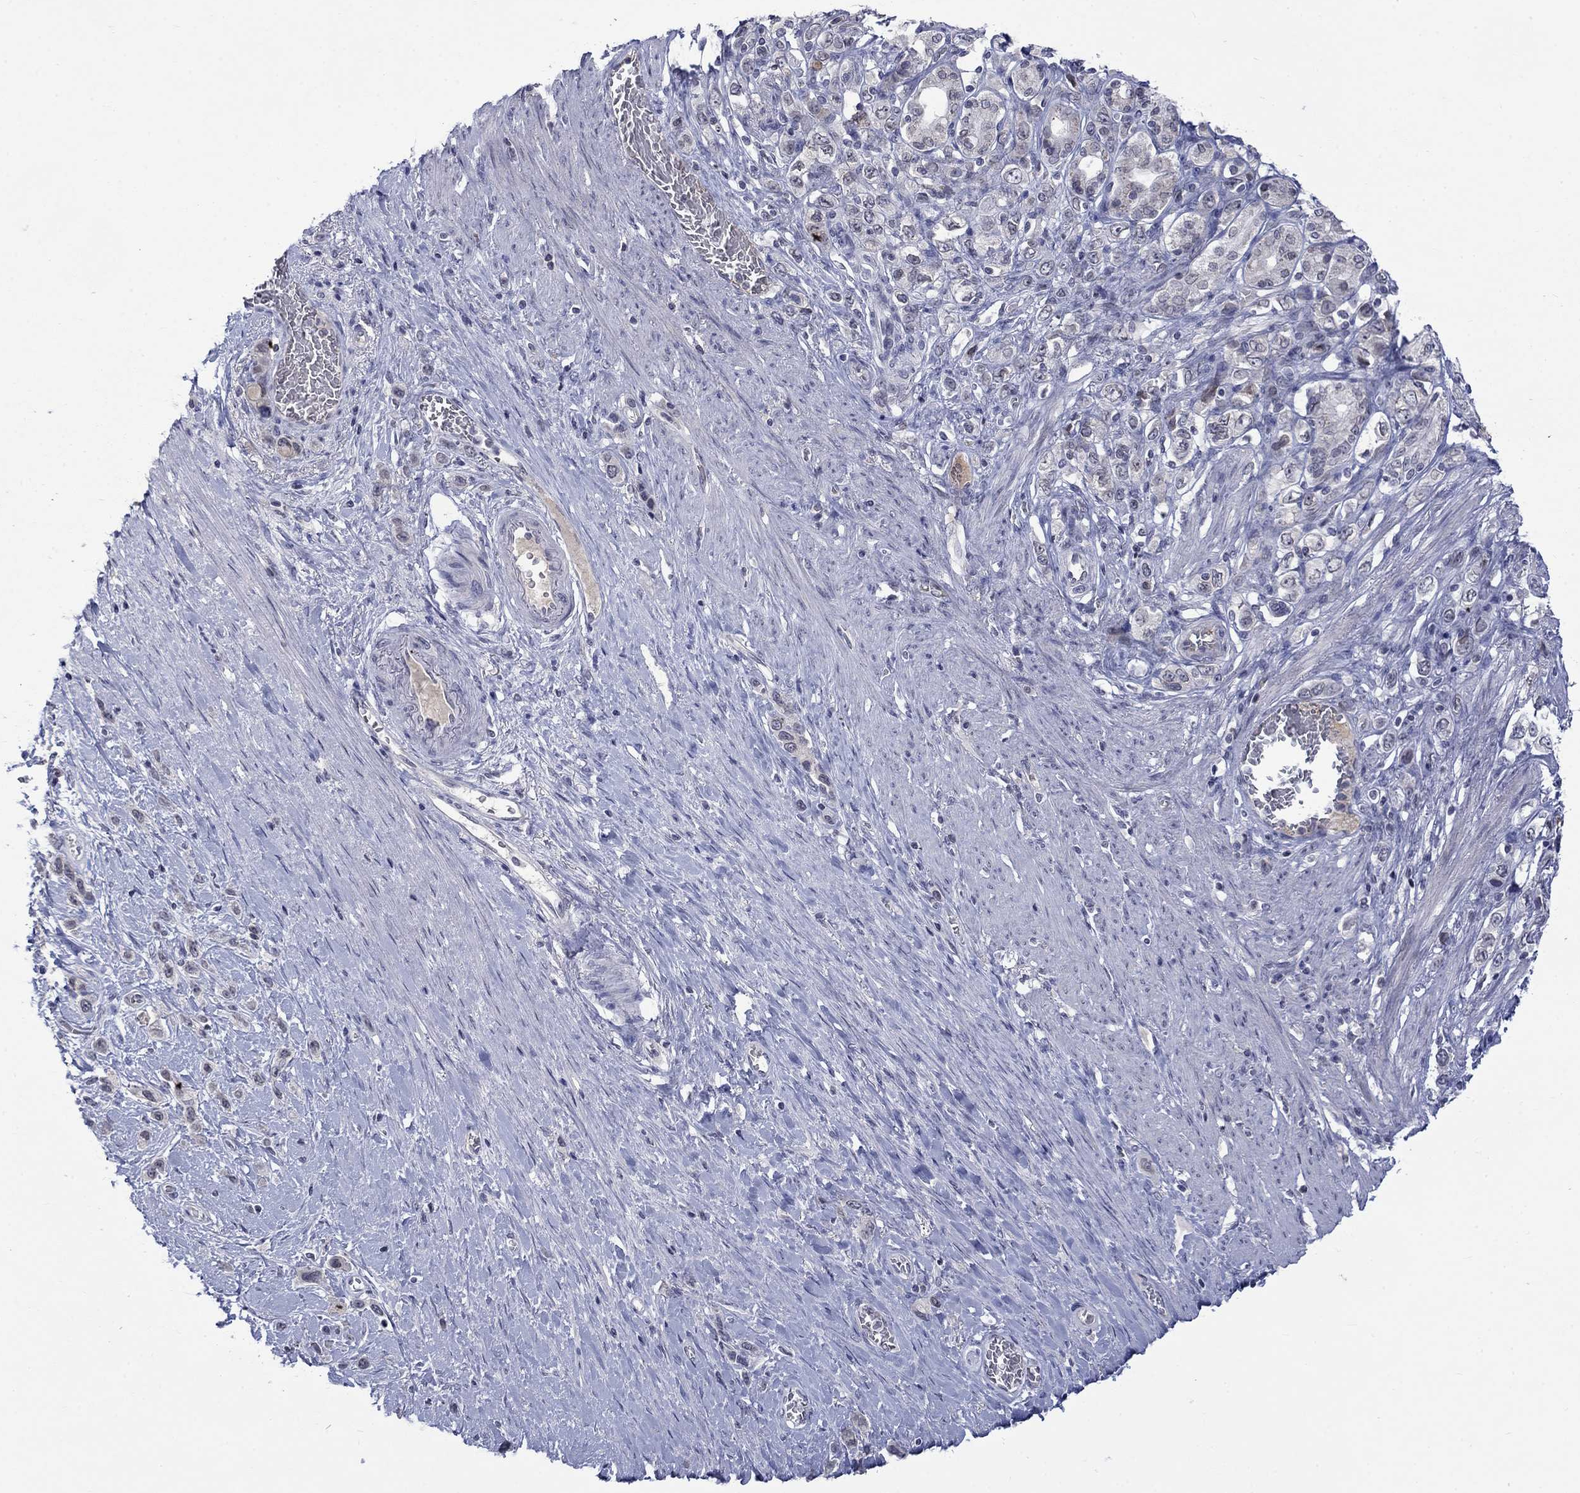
{"staining": {"intensity": "negative", "quantity": "none", "location": "none"}, "tissue": "stomach cancer", "cell_type": "Tumor cells", "image_type": "cancer", "snomed": [{"axis": "morphology", "description": "Normal tissue, NOS"}, {"axis": "morphology", "description": "Adenocarcinoma, NOS"}, {"axis": "morphology", "description": "Adenocarcinoma, High grade"}, {"axis": "topography", "description": "Stomach, upper"}, {"axis": "topography", "description": "Stomach"}], "caption": "The immunohistochemistry (IHC) micrograph has no significant staining in tumor cells of stomach cancer (high-grade adenocarcinoma) tissue.", "gene": "NSMF", "patient": {"sex": "female", "age": 65}}